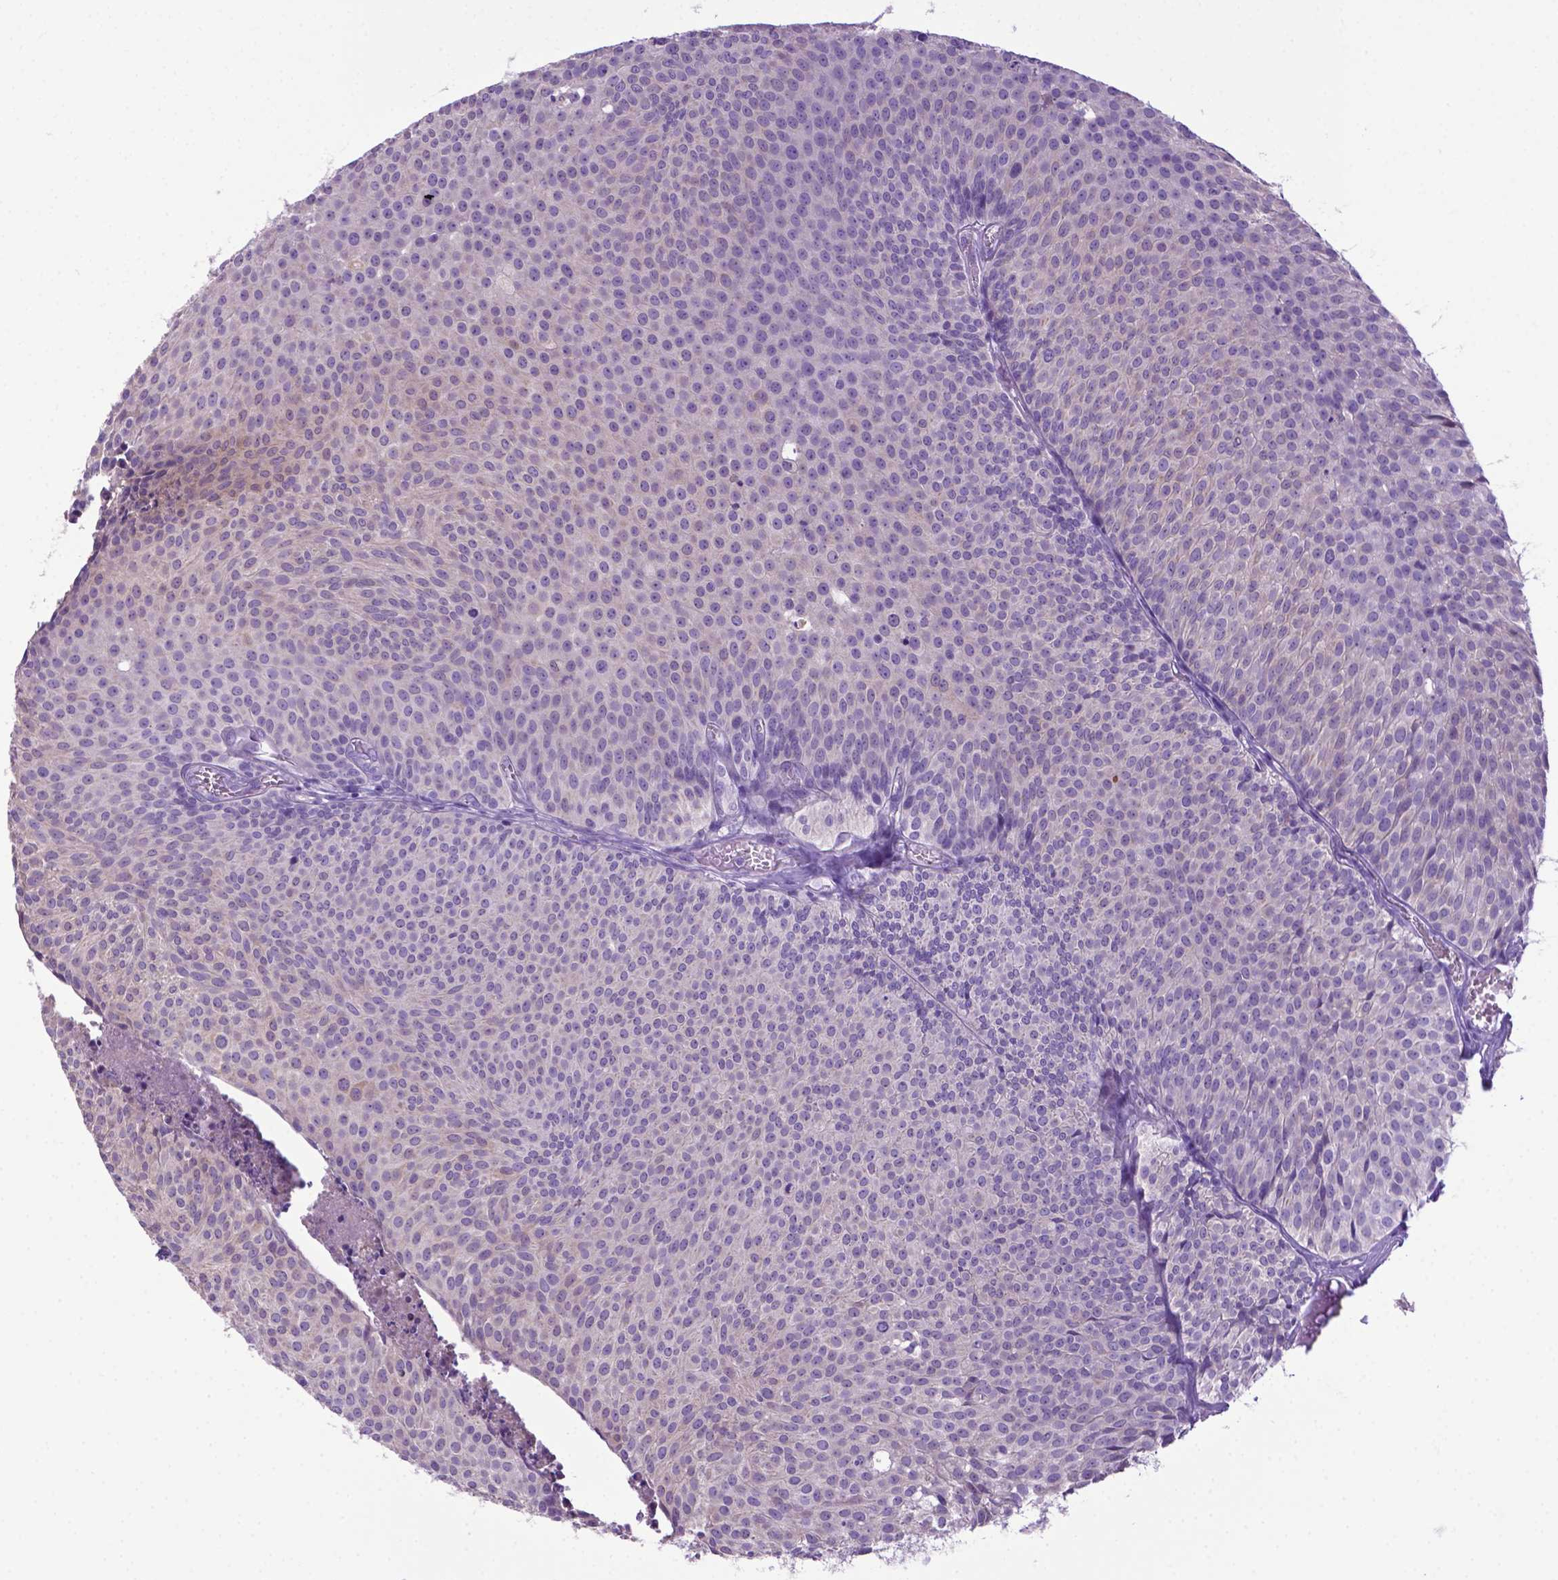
{"staining": {"intensity": "negative", "quantity": "none", "location": "none"}, "tissue": "urothelial cancer", "cell_type": "Tumor cells", "image_type": "cancer", "snomed": [{"axis": "morphology", "description": "Urothelial carcinoma, Low grade"}, {"axis": "topography", "description": "Urinary bladder"}], "caption": "Histopathology image shows no significant protein positivity in tumor cells of urothelial cancer.", "gene": "ADRA2B", "patient": {"sex": "male", "age": 63}}